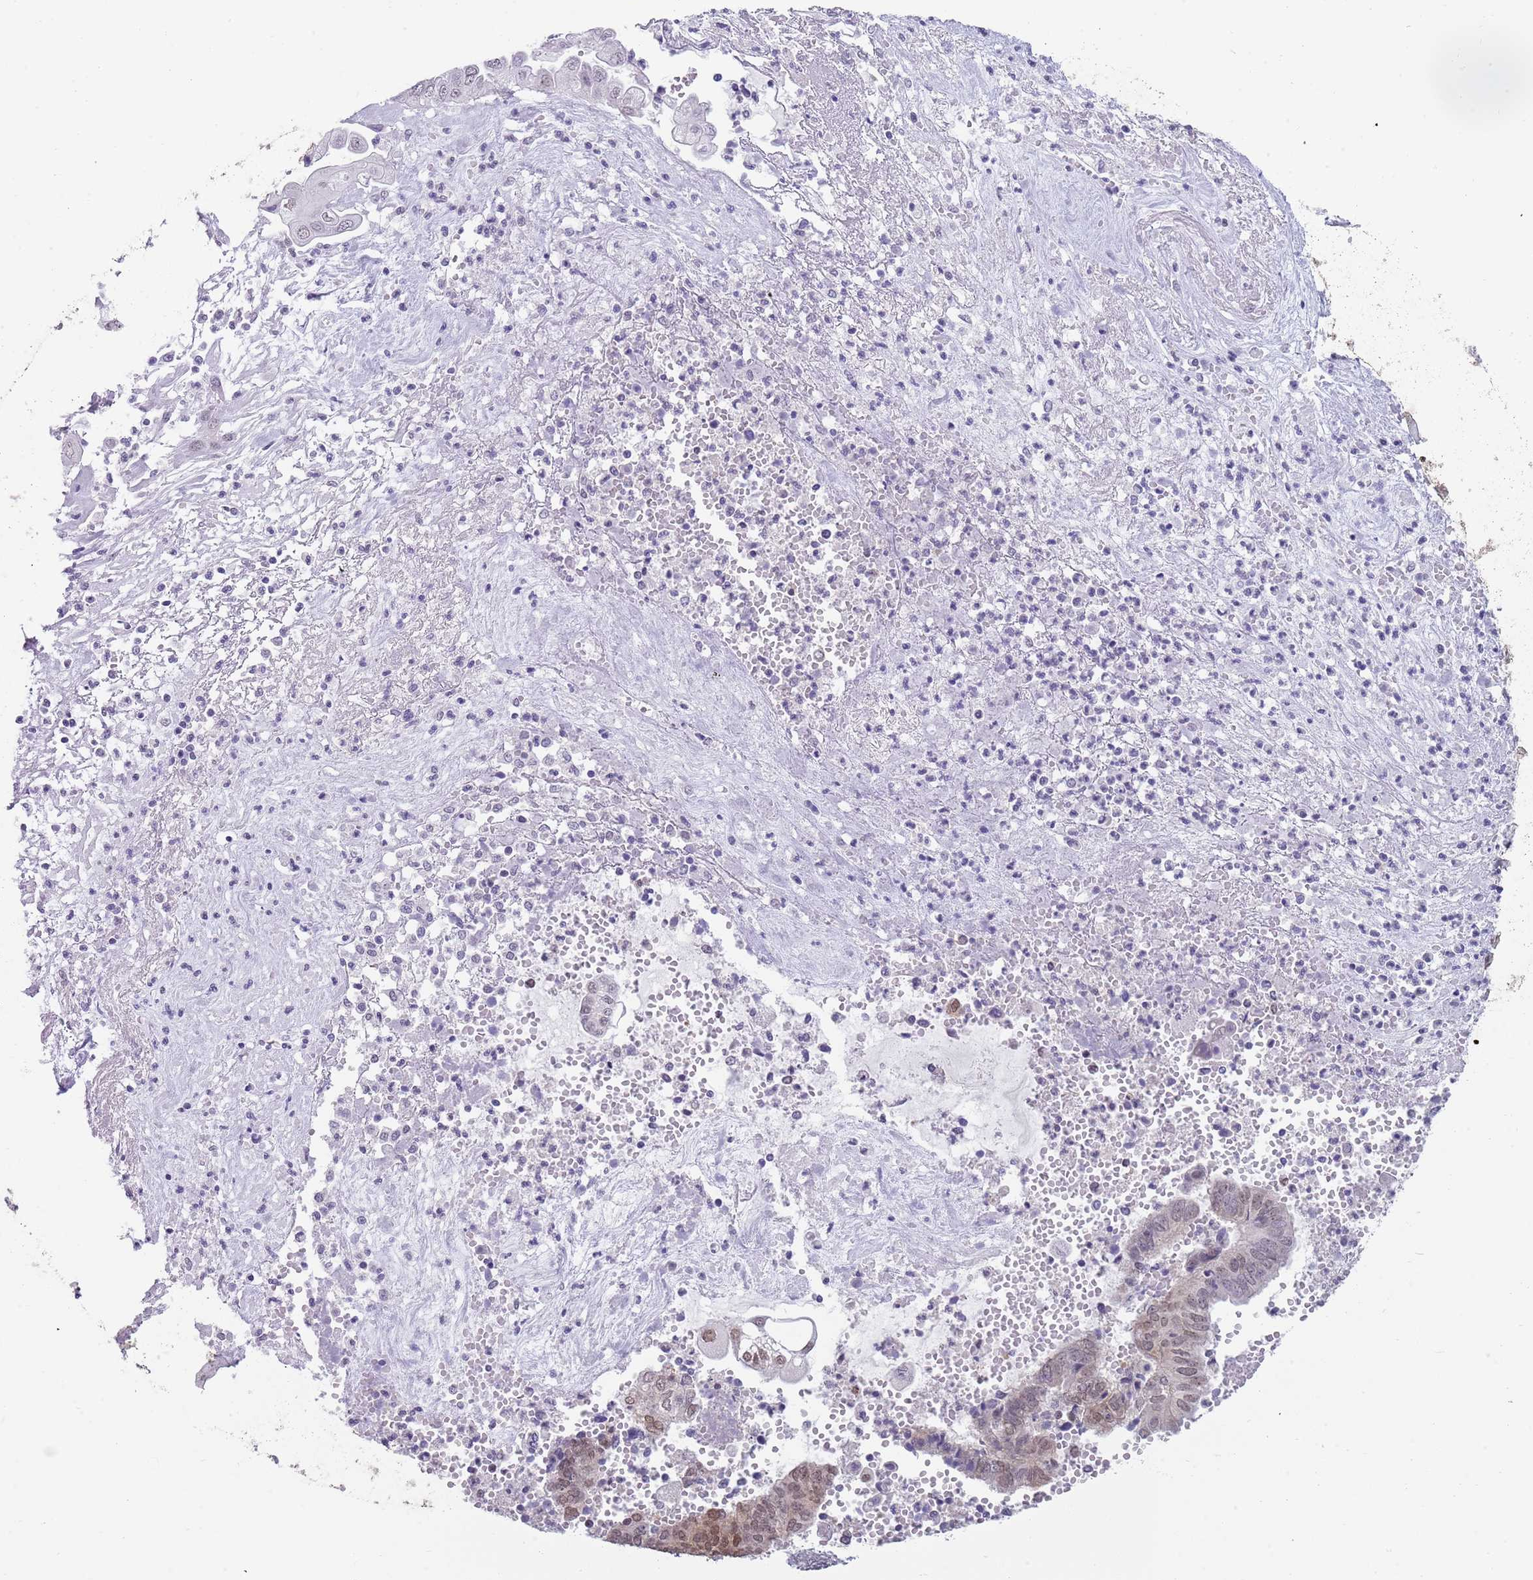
{"staining": {"intensity": "weak", "quantity": "<25%", "location": "nuclear"}, "tissue": "endometrial cancer", "cell_type": "Tumor cells", "image_type": "cancer", "snomed": [{"axis": "morphology", "description": "Adenocarcinoma, NOS"}, {"axis": "topography", "description": "Uterus"}, {"axis": "topography", "description": "Endometrium"}], "caption": "Immunohistochemistry (IHC) micrograph of endometrial cancer (adenocarcinoma) stained for a protein (brown), which demonstrates no positivity in tumor cells. (DAB (3,3'-diaminobenzidine) immunohistochemistry with hematoxylin counter stain).", "gene": "SEPHS2", "patient": {"sex": "female", "age": 70}}